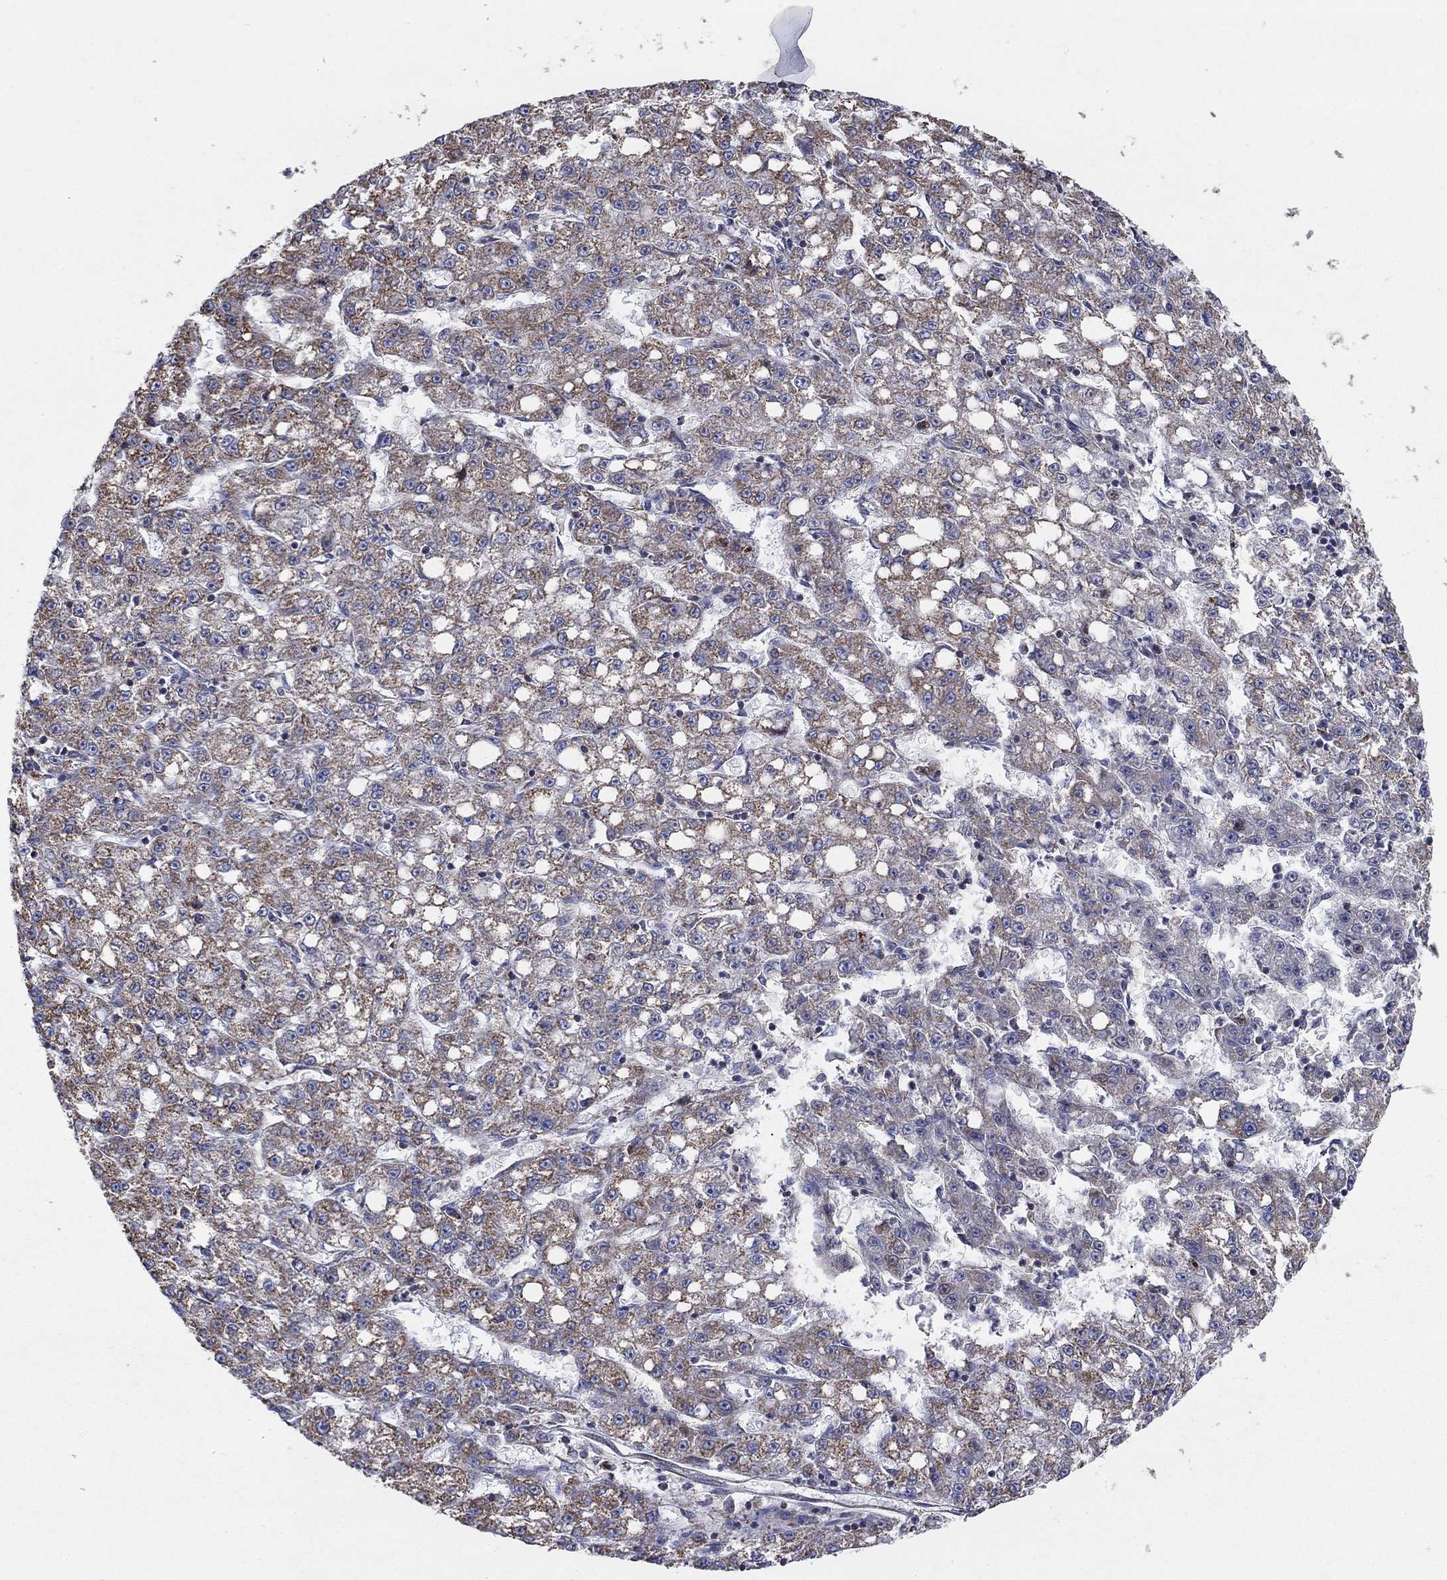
{"staining": {"intensity": "moderate", "quantity": "<25%", "location": "cytoplasmic/membranous"}, "tissue": "liver cancer", "cell_type": "Tumor cells", "image_type": "cancer", "snomed": [{"axis": "morphology", "description": "Carcinoma, Hepatocellular, NOS"}, {"axis": "topography", "description": "Liver"}], "caption": "Brown immunohistochemical staining in liver cancer reveals moderate cytoplasmic/membranous positivity in approximately <25% of tumor cells. (DAB (3,3'-diaminobenzidine) = brown stain, brightfield microscopy at high magnification).", "gene": "C9orf85", "patient": {"sex": "female", "age": 65}}